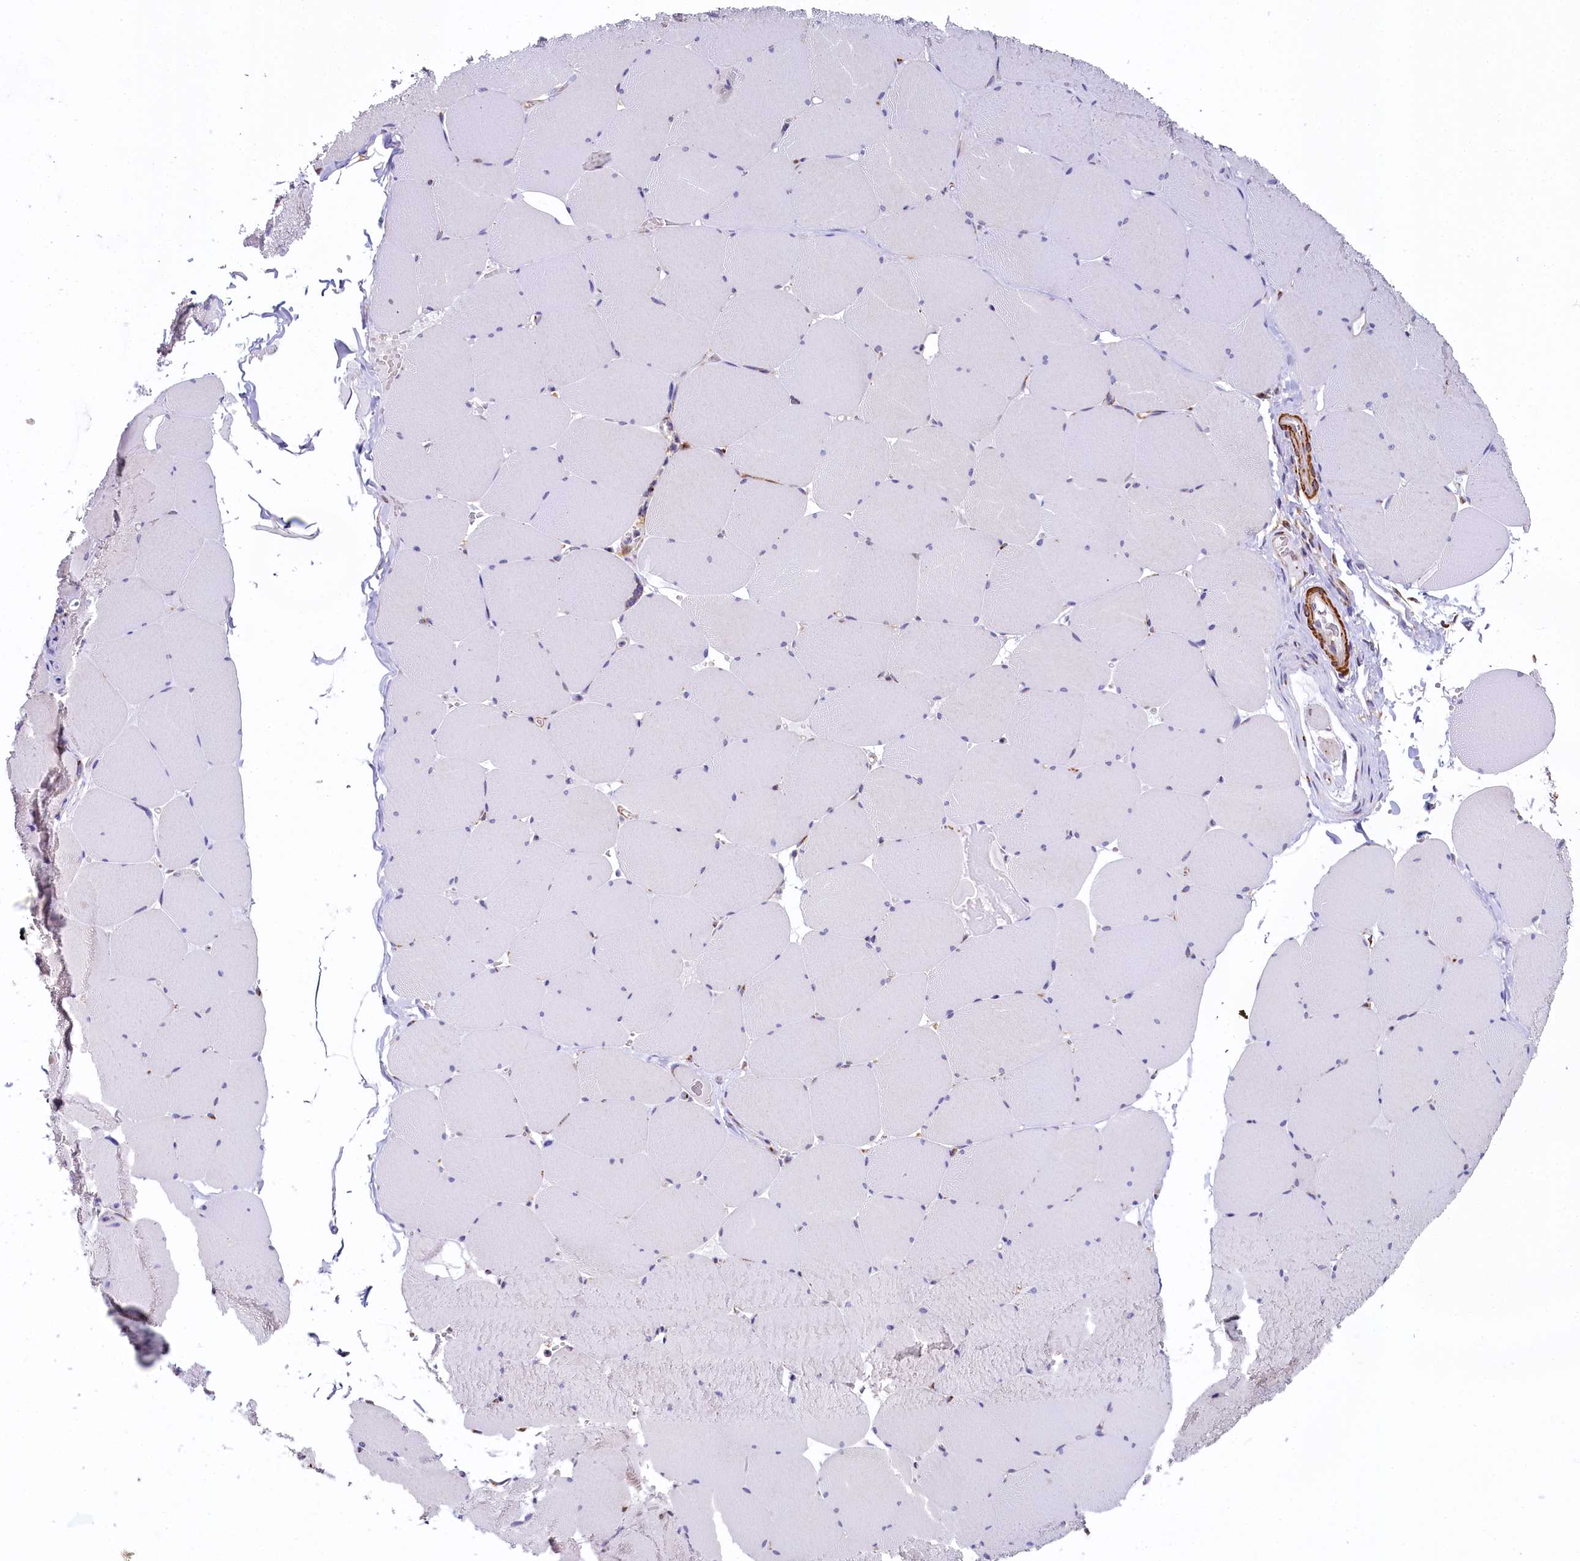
{"staining": {"intensity": "weak", "quantity": "<25%", "location": "cytoplasmic/membranous"}, "tissue": "skeletal muscle", "cell_type": "Myocytes", "image_type": "normal", "snomed": [{"axis": "morphology", "description": "Normal tissue, NOS"}, {"axis": "topography", "description": "Skeletal muscle"}, {"axis": "topography", "description": "Head-Neck"}], "caption": "IHC of benign skeletal muscle exhibits no expression in myocytes.", "gene": "BET1L", "patient": {"sex": "male", "age": 66}}